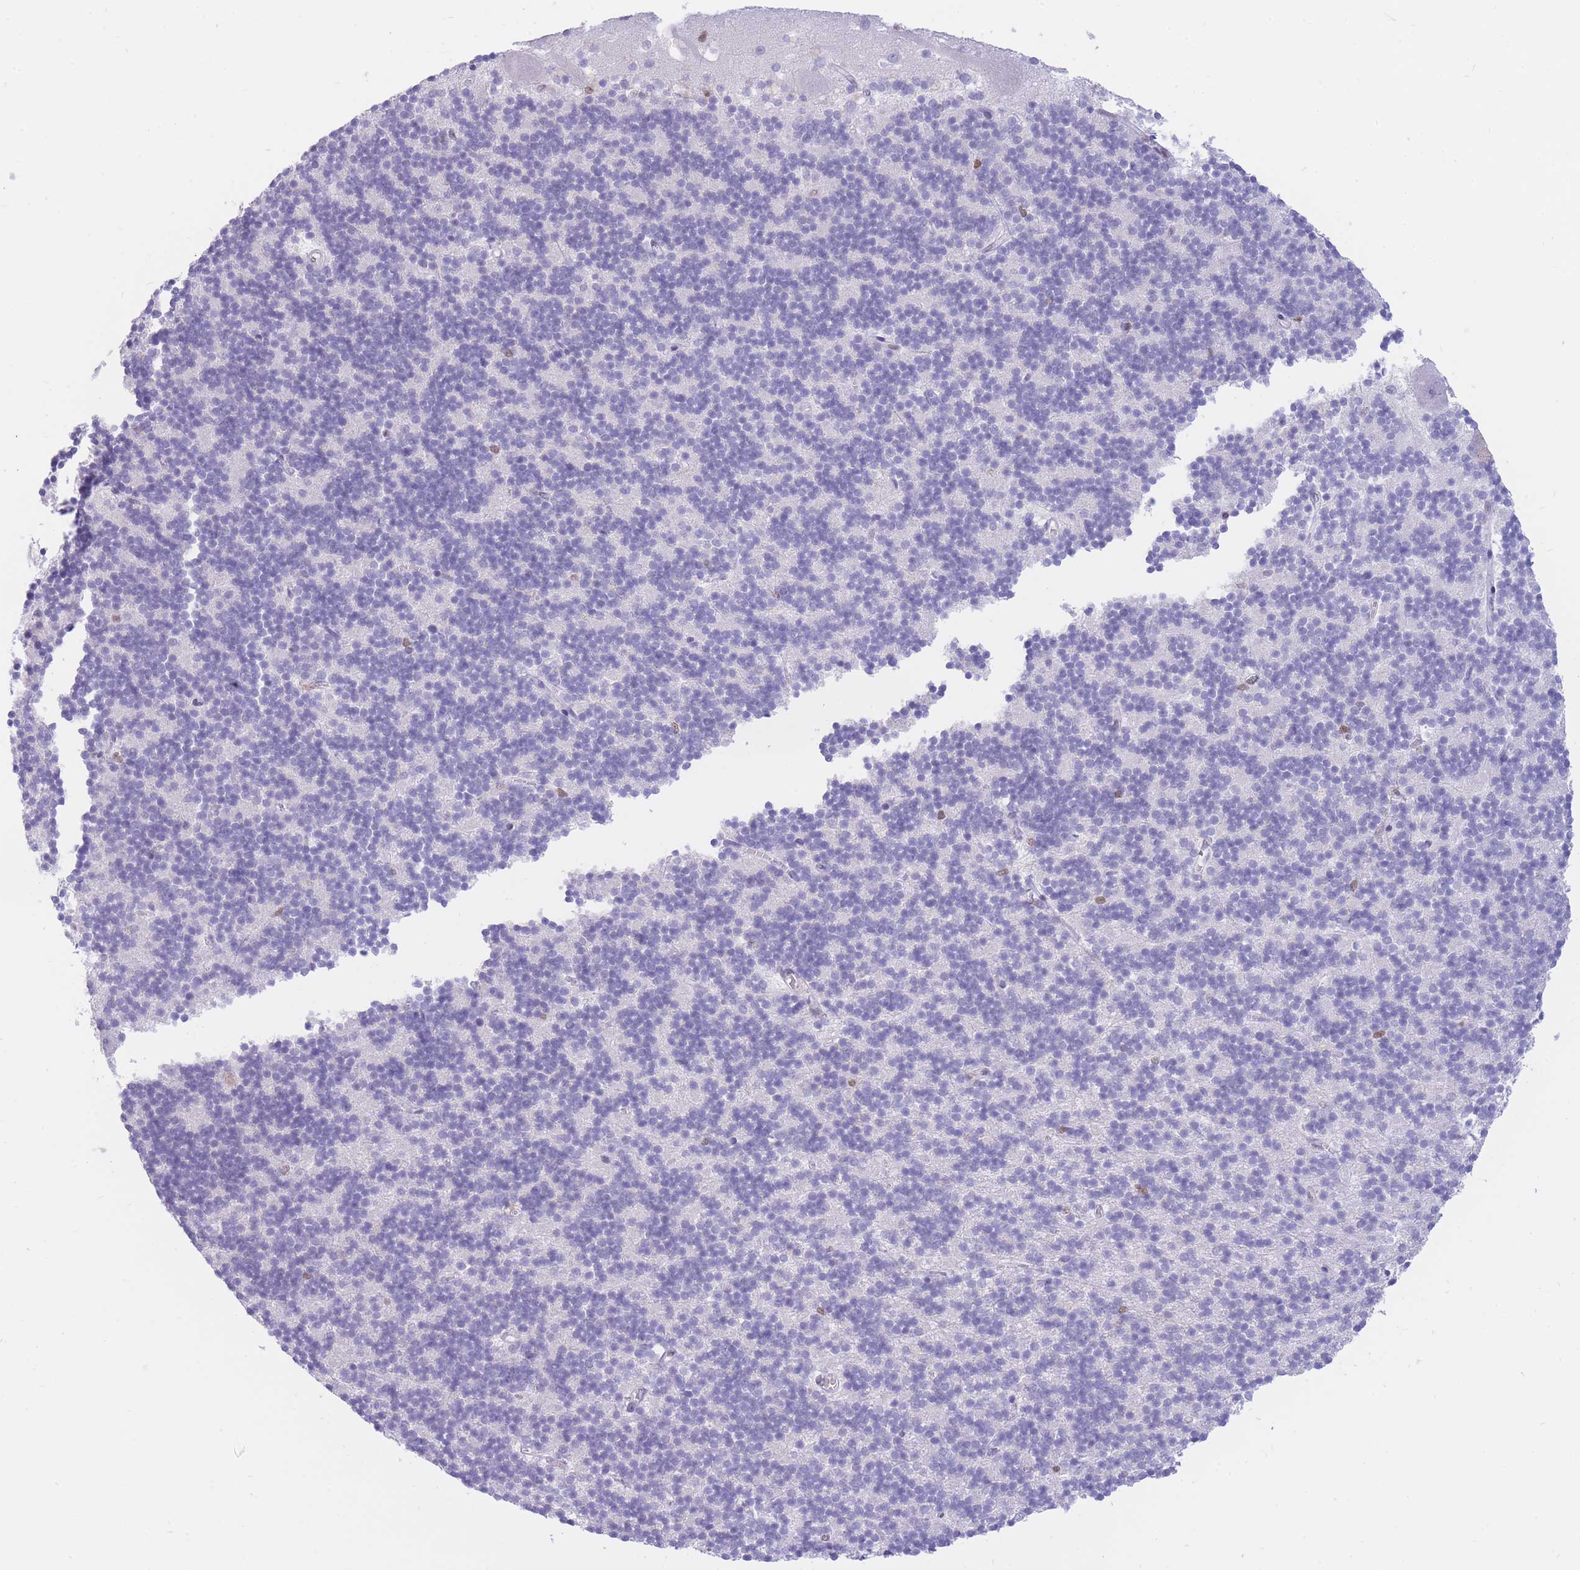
{"staining": {"intensity": "negative", "quantity": "none", "location": "none"}, "tissue": "cerebellum", "cell_type": "Cells in granular layer", "image_type": "normal", "snomed": [{"axis": "morphology", "description": "Normal tissue, NOS"}, {"axis": "topography", "description": "Cerebellum"}], "caption": "Immunohistochemistry (IHC) image of unremarkable cerebellum: human cerebellum stained with DAB (3,3'-diaminobenzidine) displays no significant protein staining in cells in granular layer.", "gene": "HMGN1", "patient": {"sex": "male", "age": 54}}